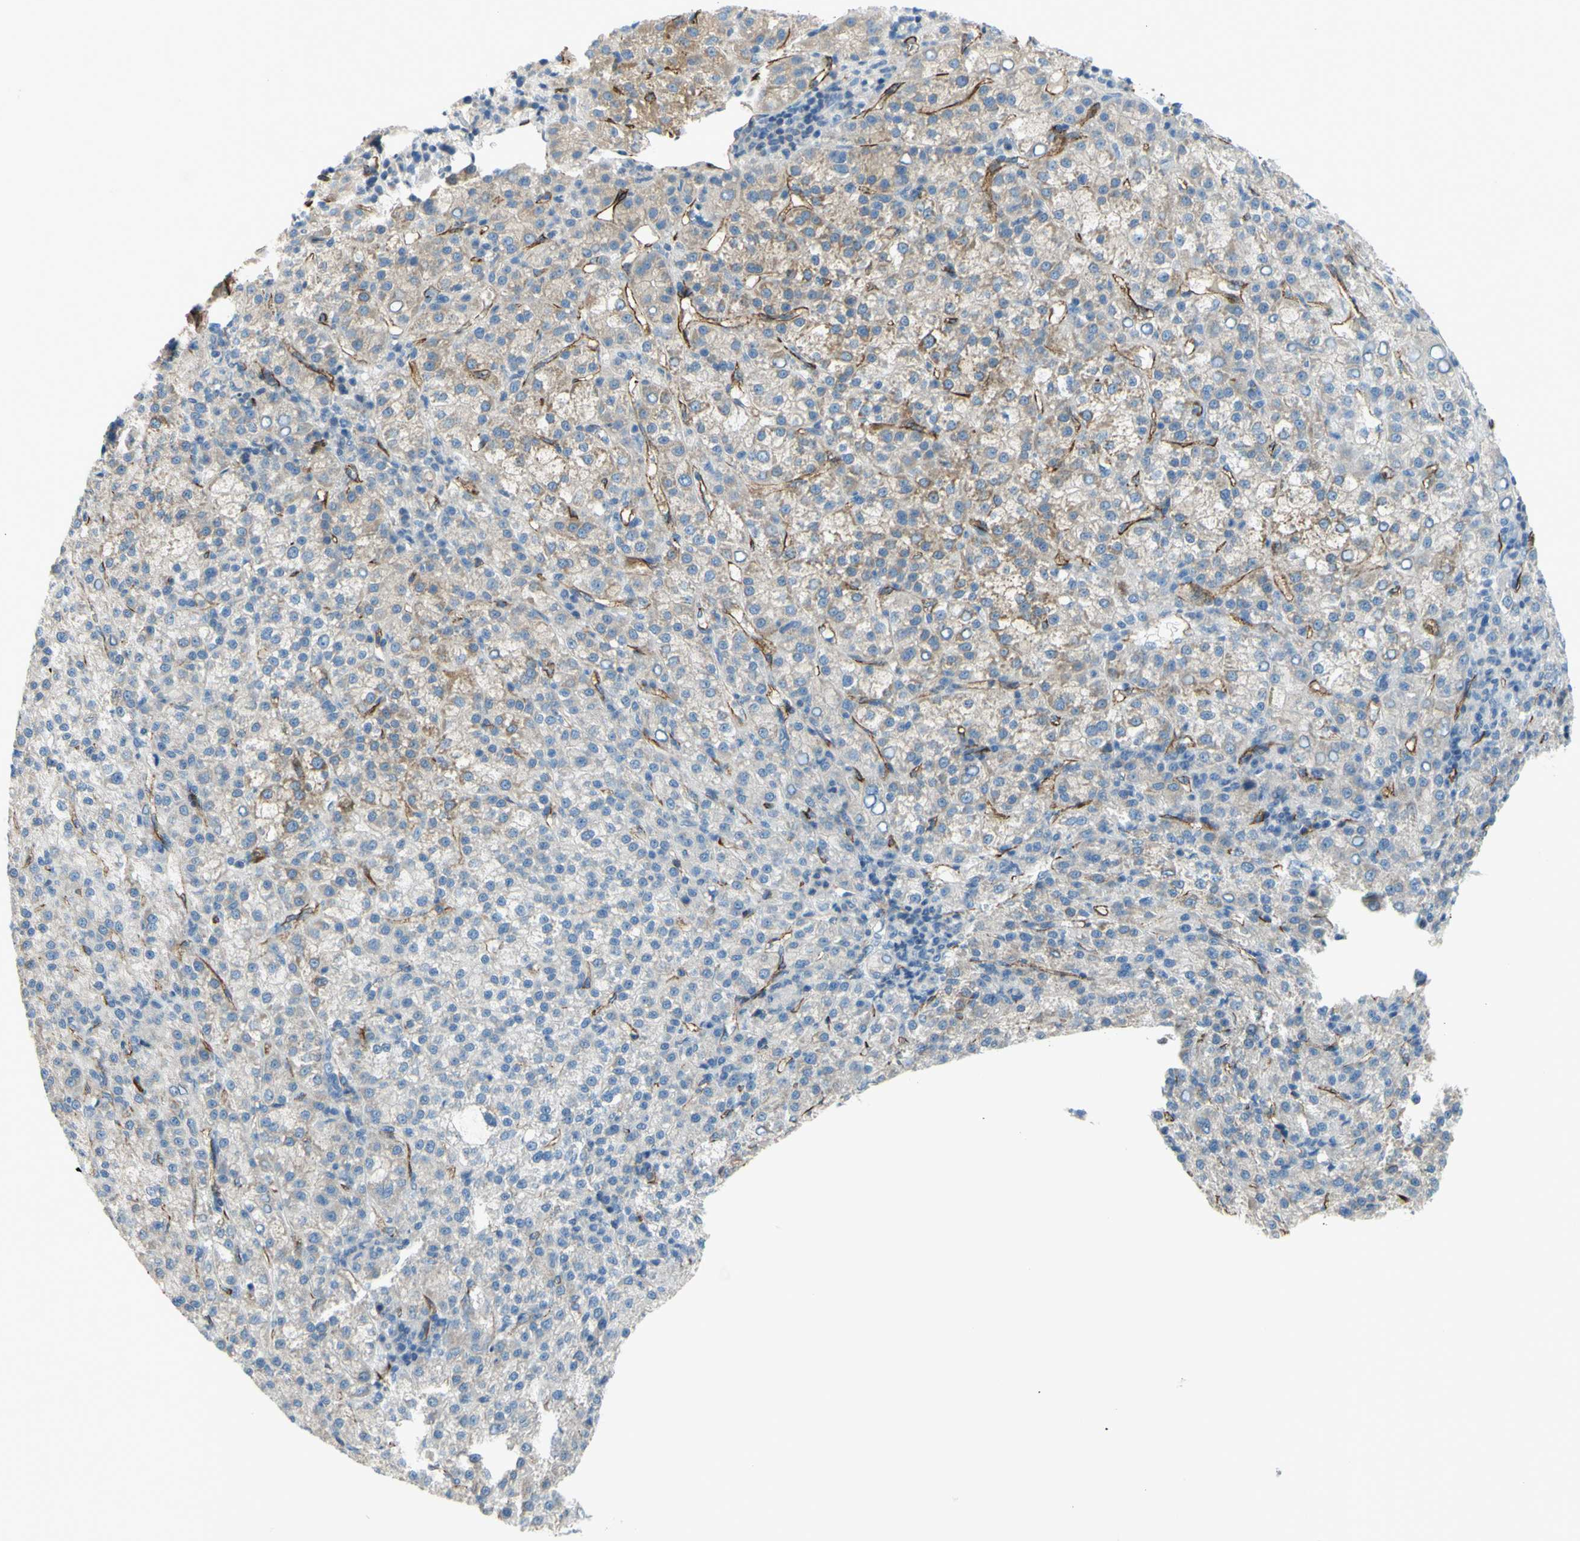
{"staining": {"intensity": "weak", "quantity": "25%-75%", "location": "cytoplasmic/membranous"}, "tissue": "liver cancer", "cell_type": "Tumor cells", "image_type": "cancer", "snomed": [{"axis": "morphology", "description": "Carcinoma, Hepatocellular, NOS"}, {"axis": "topography", "description": "Liver"}], "caption": "Protein expression analysis of human hepatocellular carcinoma (liver) reveals weak cytoplasmic/membranous expression in approximately 25%-75% of tumor cells.", "gene": "PRRG2", "patient": {"sex": "female", "age": 58}}